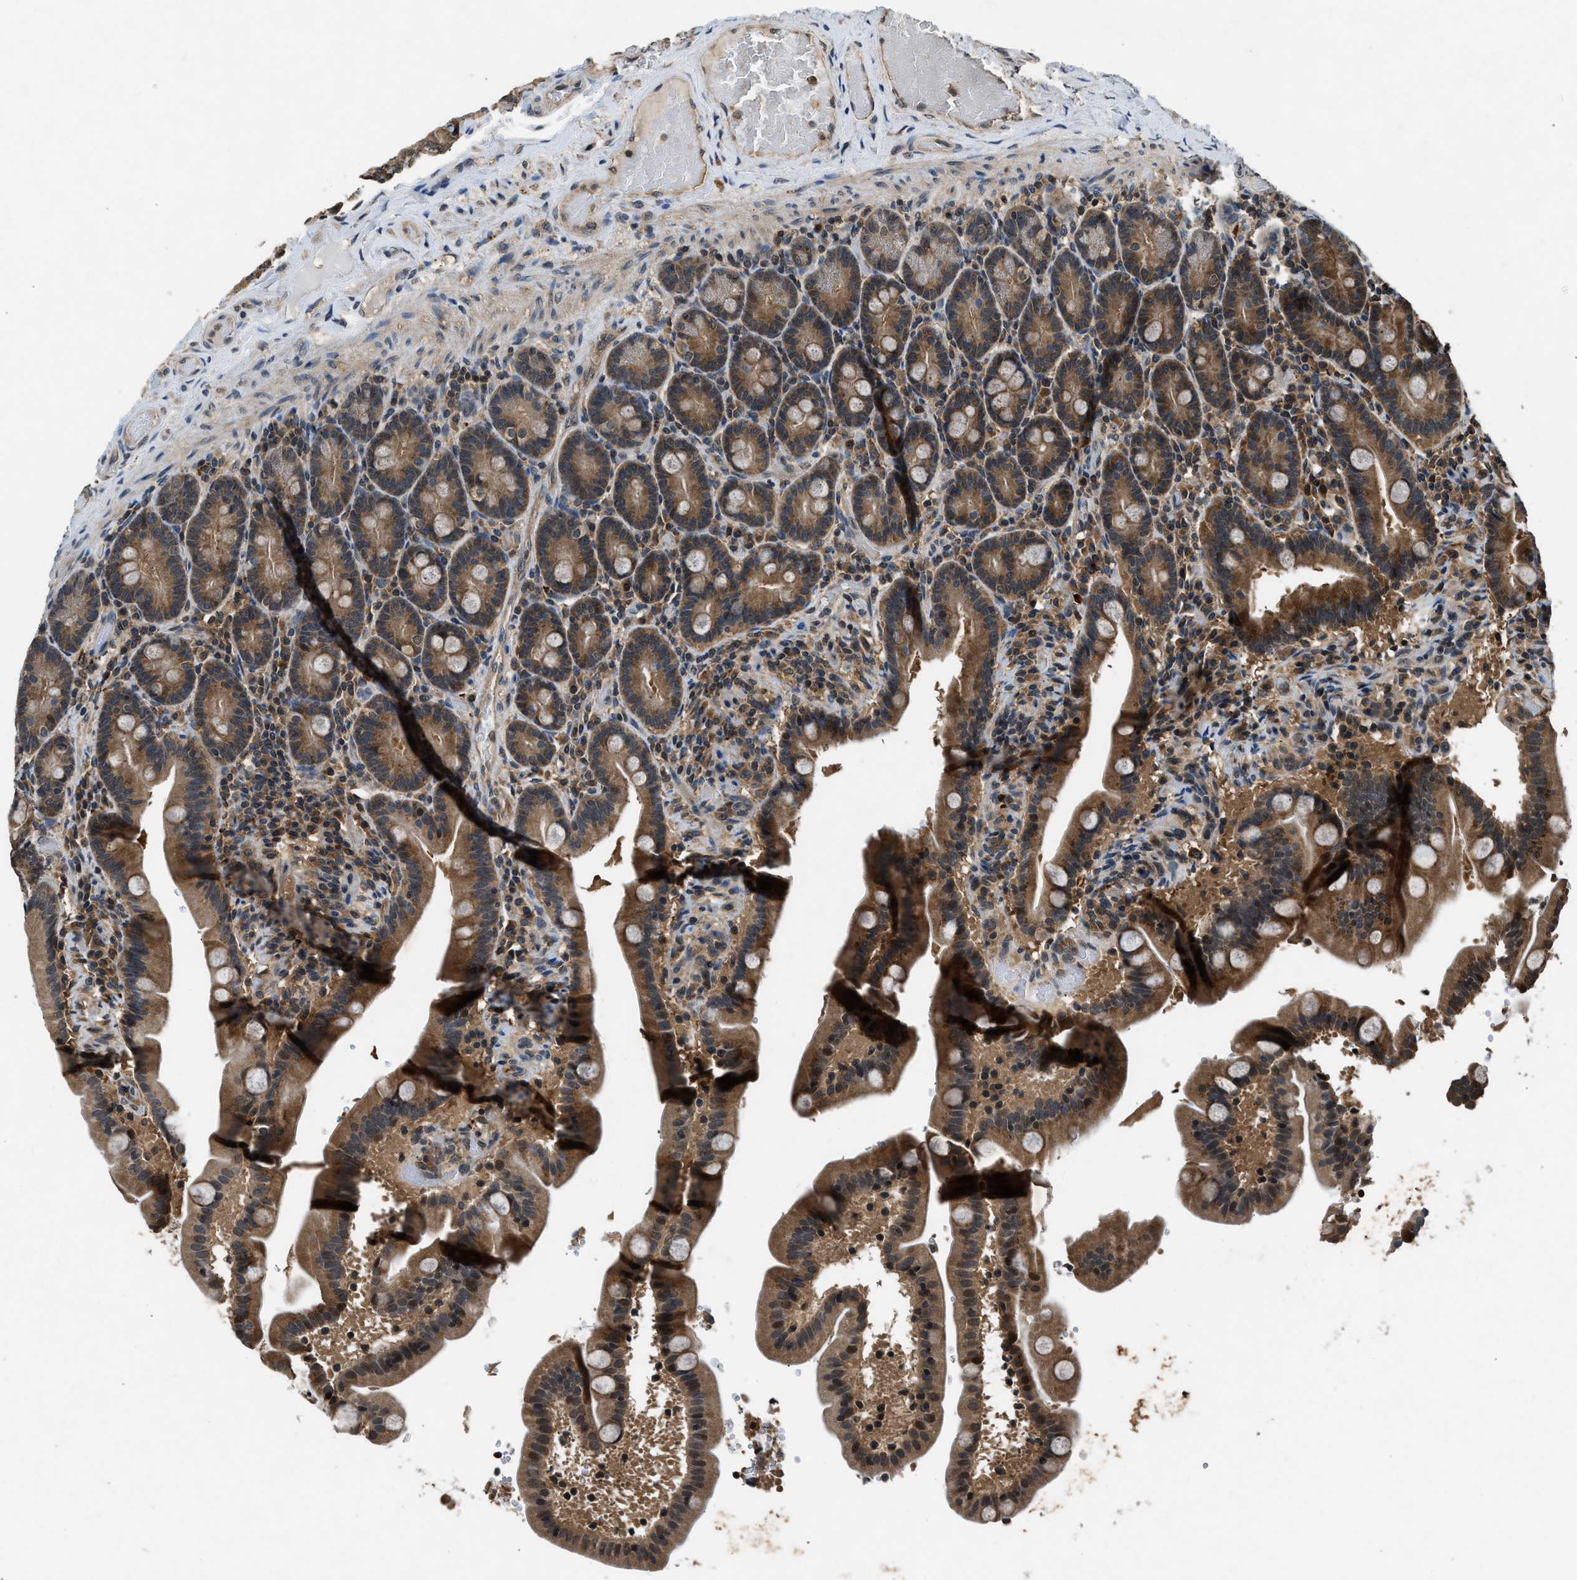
{"staining": {"intensity": "moderate", "quantity": ">75%", "location": "cytoplasmic/membranous"}, "tissue": "duodenum", "cell_type": "Glandular cells", "image_type": "normal", "snomed": [{"axis": "morphology", "description": "Normal tissue, NOS"}, {"axis": "topography", "description": "Duodenum"}], "caption": "A micrograph of human duodenum stained for a protein reveals moderate cytoplasmic/membranous brown staining in glandular cells. The staining was performed using DAB, with brown indicating positive protein expression. Nuclei are stained blue with hematoxylin.", "gene": "RPS6KB1", "patient": {"sex": "male", "age": 54}}